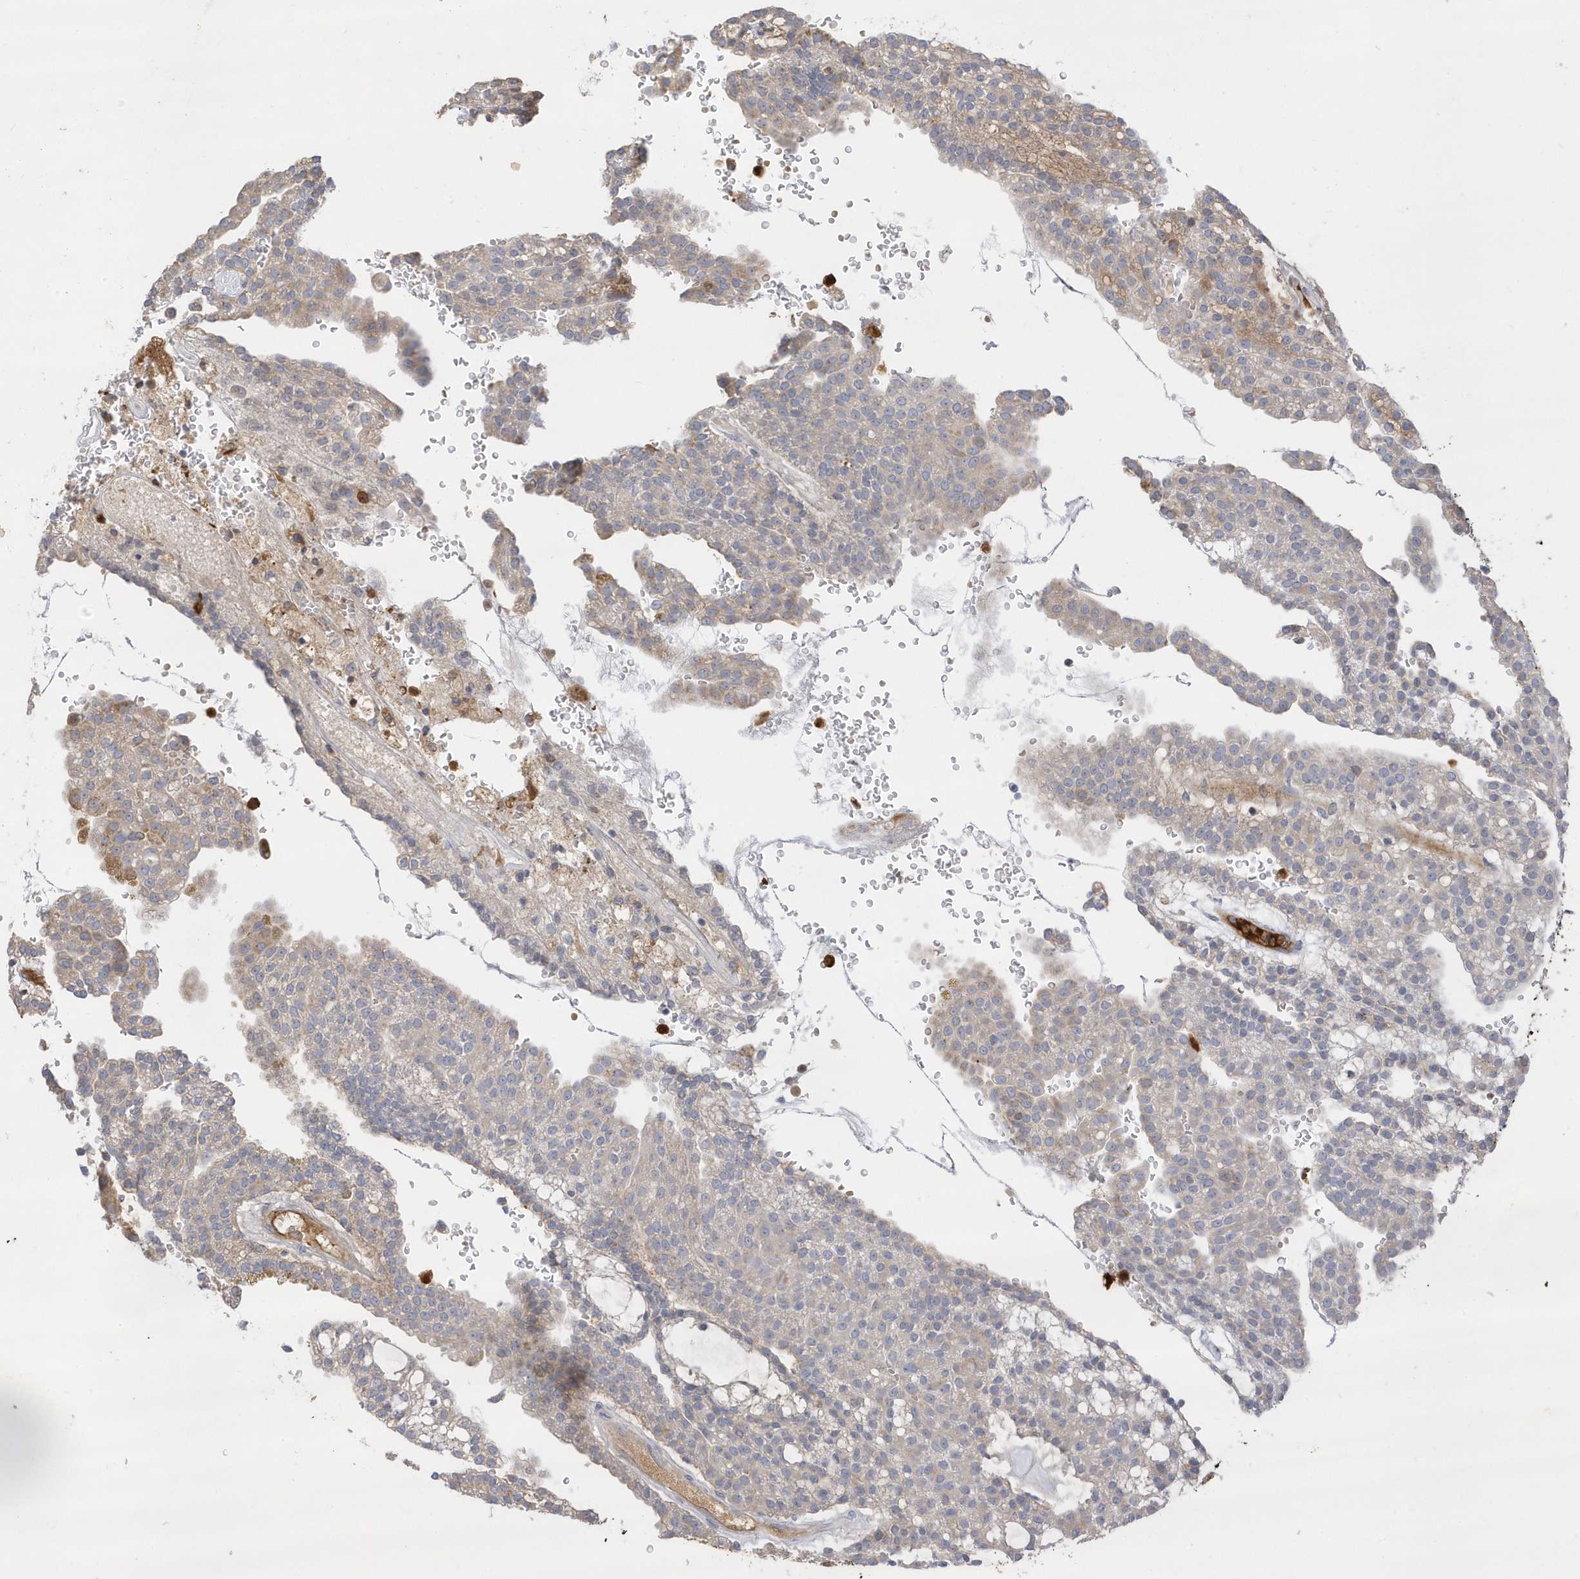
{"staining": {"intensity": "weak", "quantity": "<25%", "location": "cytoplasmic/membranous"}, "tissue": "renal cancer", "cell_type": "Tumor cells", "image_type": "cancer", "snomed": [{"axis": "morphology", "description": "Adenocarcinoma, NOS"}, {"axis": "topography", "description": "Kidney"}], "caption": "Immunohistochemistry image of neoplastic tissue: human adenocarcinoma (renal) stained with DAB (3,3'-diaminobenzidine) exhibits no significant protein staining in tumor cells.", "gene": "DPP9", "patient": {"sex": "male", "age": 63}}